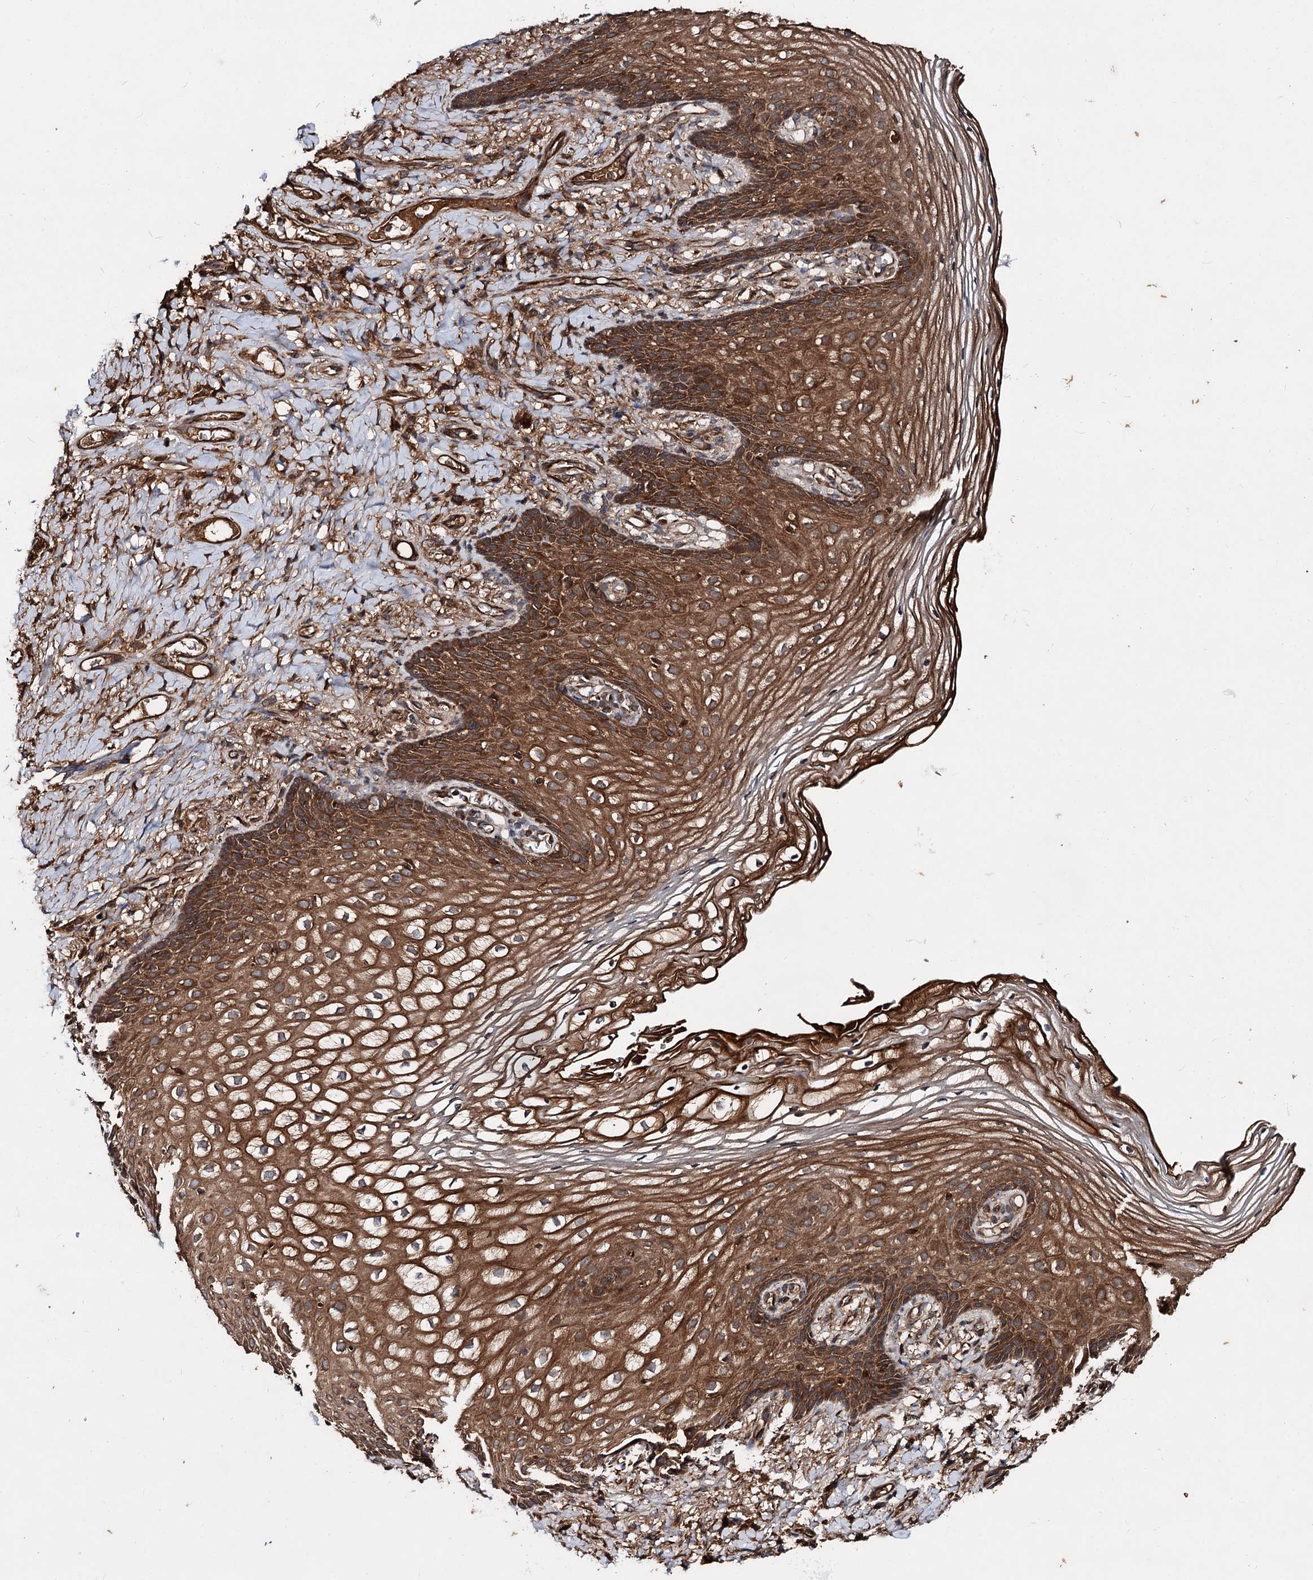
{"staining": {"intensity": "strong", "quantity": ">75%", "location": "cytoplasmic/membranous"}, "tissue": "vagina", "cell_type": "Squamous epithelial cells", "image_type": "normal", "snomed": [{"axis": "morphology", "description": "Normal tissue, NOS"}, {"axis": "topography", "description": "Vagina"}], "caption": "Immunohistochemical staining of benign vagina exhibits high levels of strong cytoplasmic/membranous positivity in approximately >75% of squamous epithelial cells. The staining was performed using DAB (3,3'-diaminobenzidine) to visualize the protein expression in brown, while the nuclei were stained in blue with hematoxylin (Magnification: 20x).", "gene": "TEX9", "patient": {"sex": "female", "age": 60}}